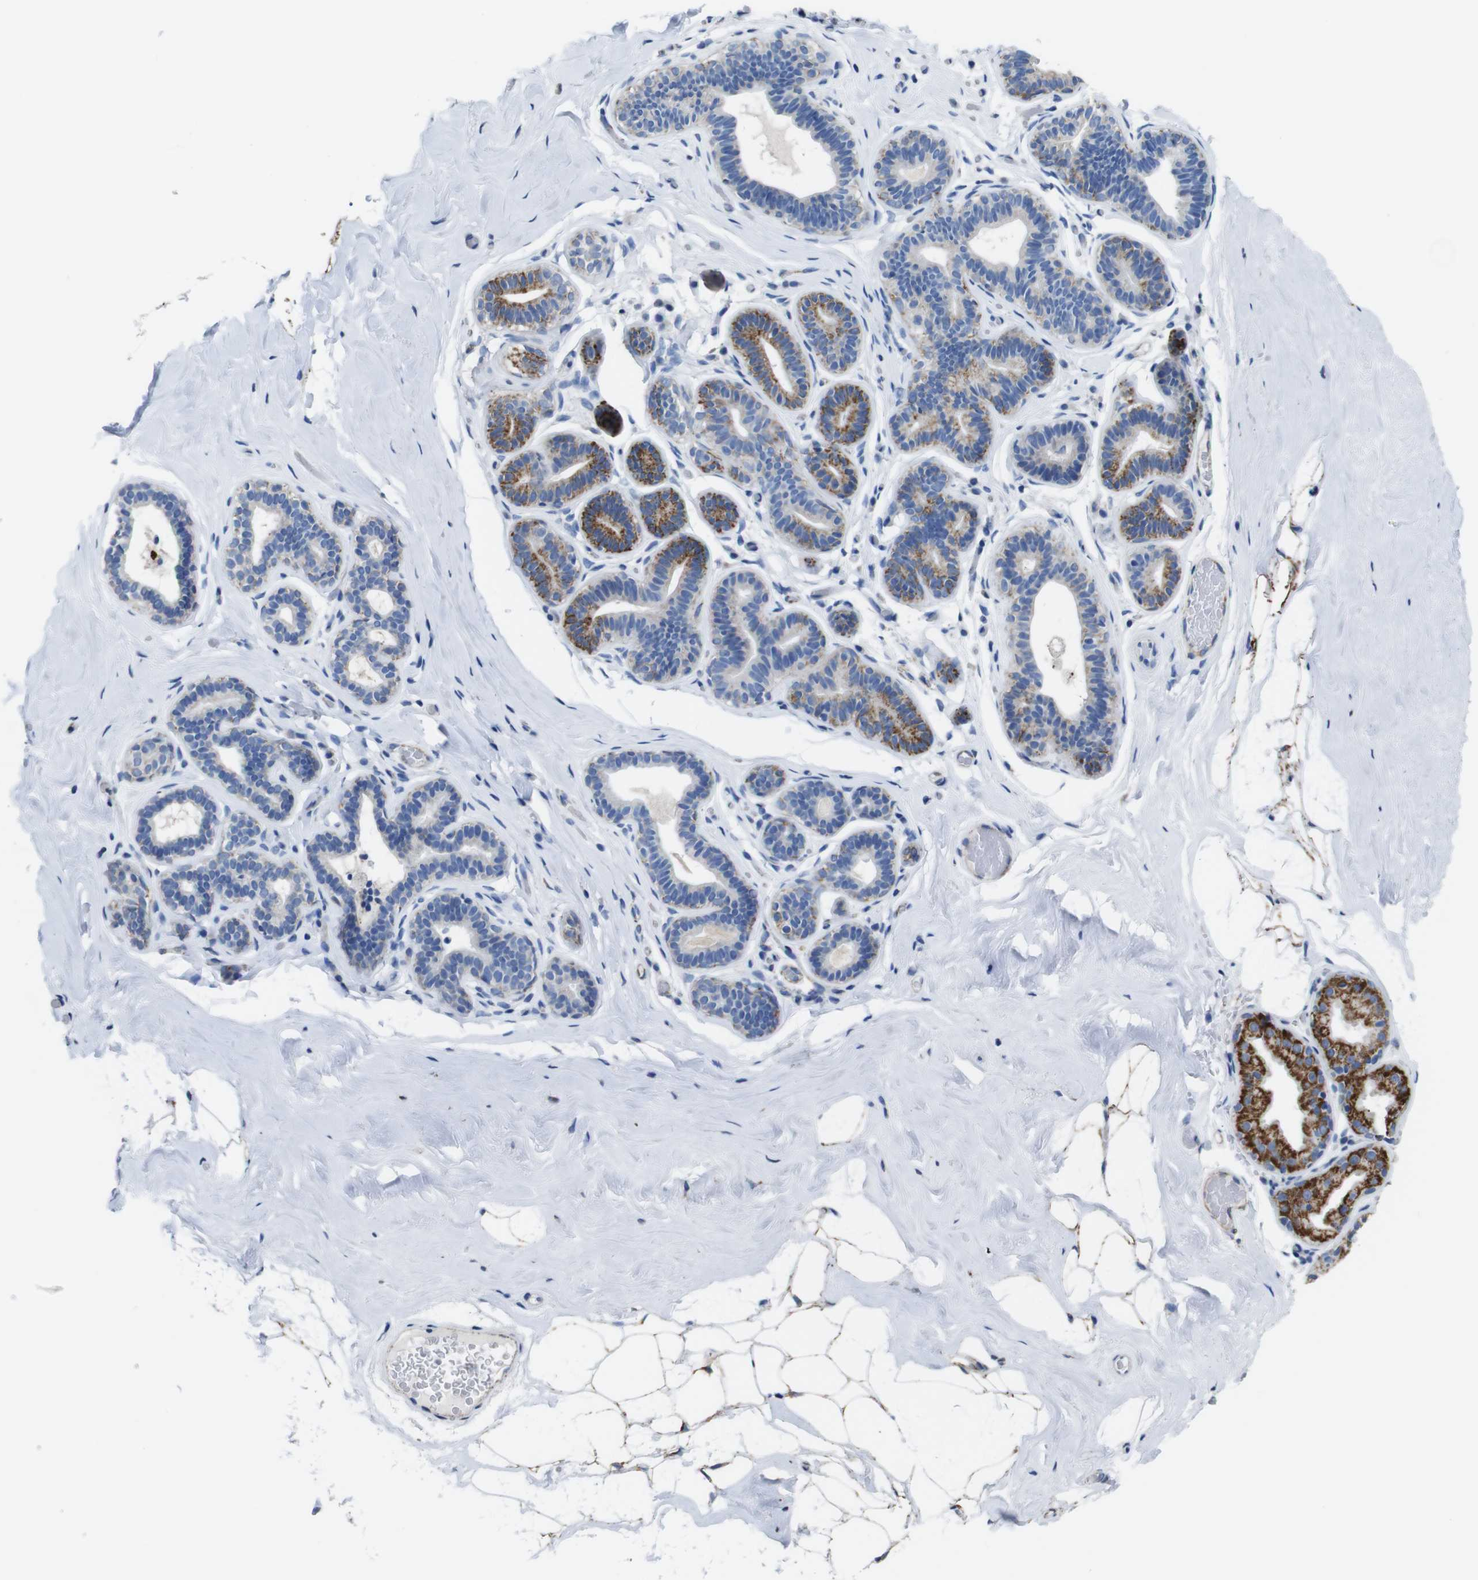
{"staining": {"intensity": "moderate", "quantity": ">75%", "location": "cytoplasmic/membranous"}, "tissue": "breast", "cell_type": "Adipocytes", "image_type": "normal", "snomed": [{"axis": "morphology", "description": "Normal tissue, NOS"}, {"axis": "topography", "description": "Breast"}], "caption": "Moderate cytoplasmic/membranous protein positivity is identified in approximately >75% of adipocytes in breast. (DAB IHC with brightfield microscopy, high magnification).", "gene": "MAOA", "patient": {"sex": "female", "age": 75}}